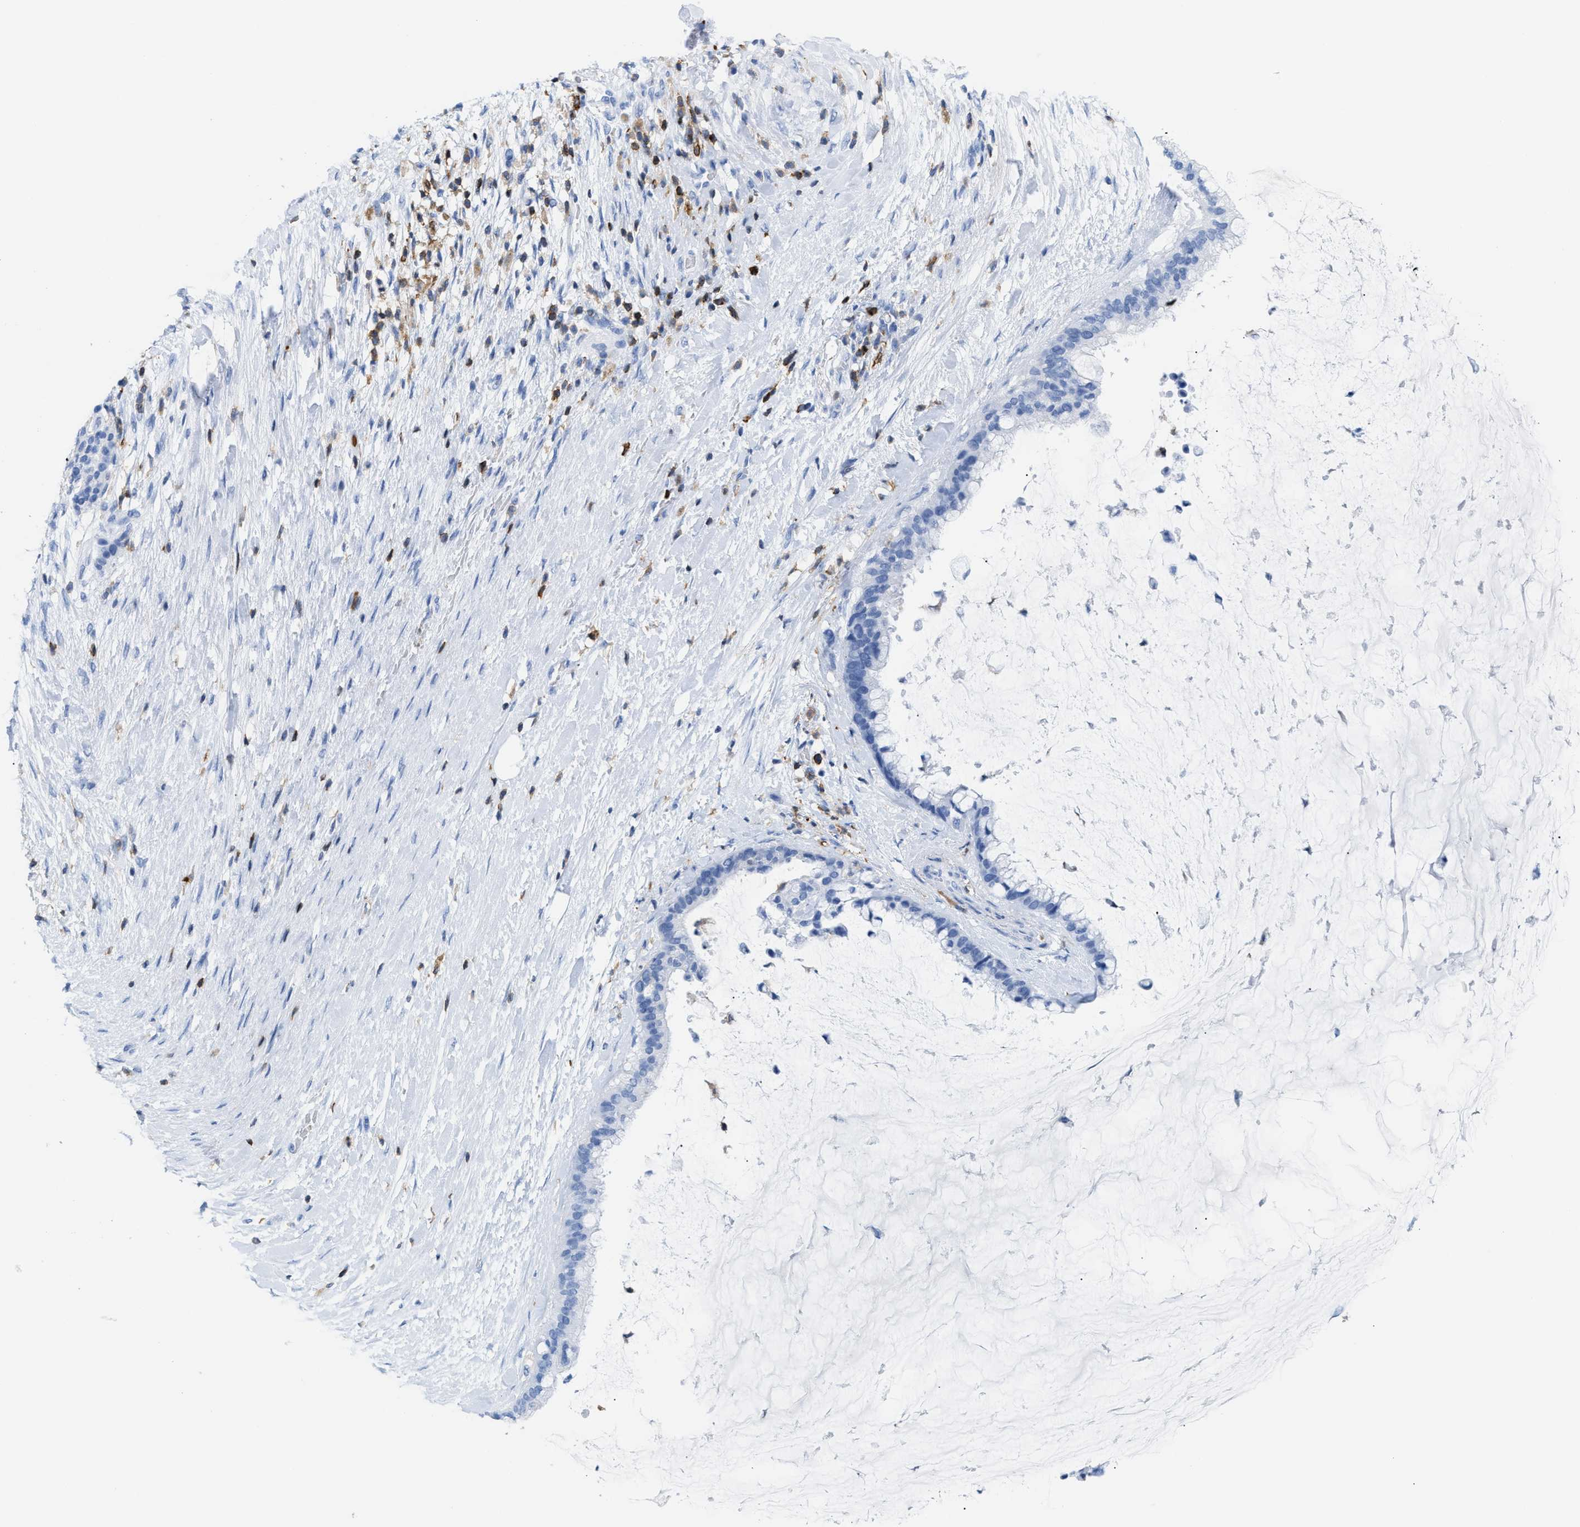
{"staining": {"intensity": "negative", "quantity": "none", "location": "none"}, "tissue": "pancreatic cancer", "cell_type": "Tumor cells", "image_type": "cancer", "snomed": [{"axis": "morphology", "description": "Adenocarcinoma, NOS"}, {"axis": "topography", "description": "Pancreas"}], "caption": "A high-resolution micrograph shows IHC staining of pancreatic cancer (adenocarcinoma), which shows no significant expression in tumor cells.", "gene": "LCP1", "patient": {"sex": "male", "age": 41}}